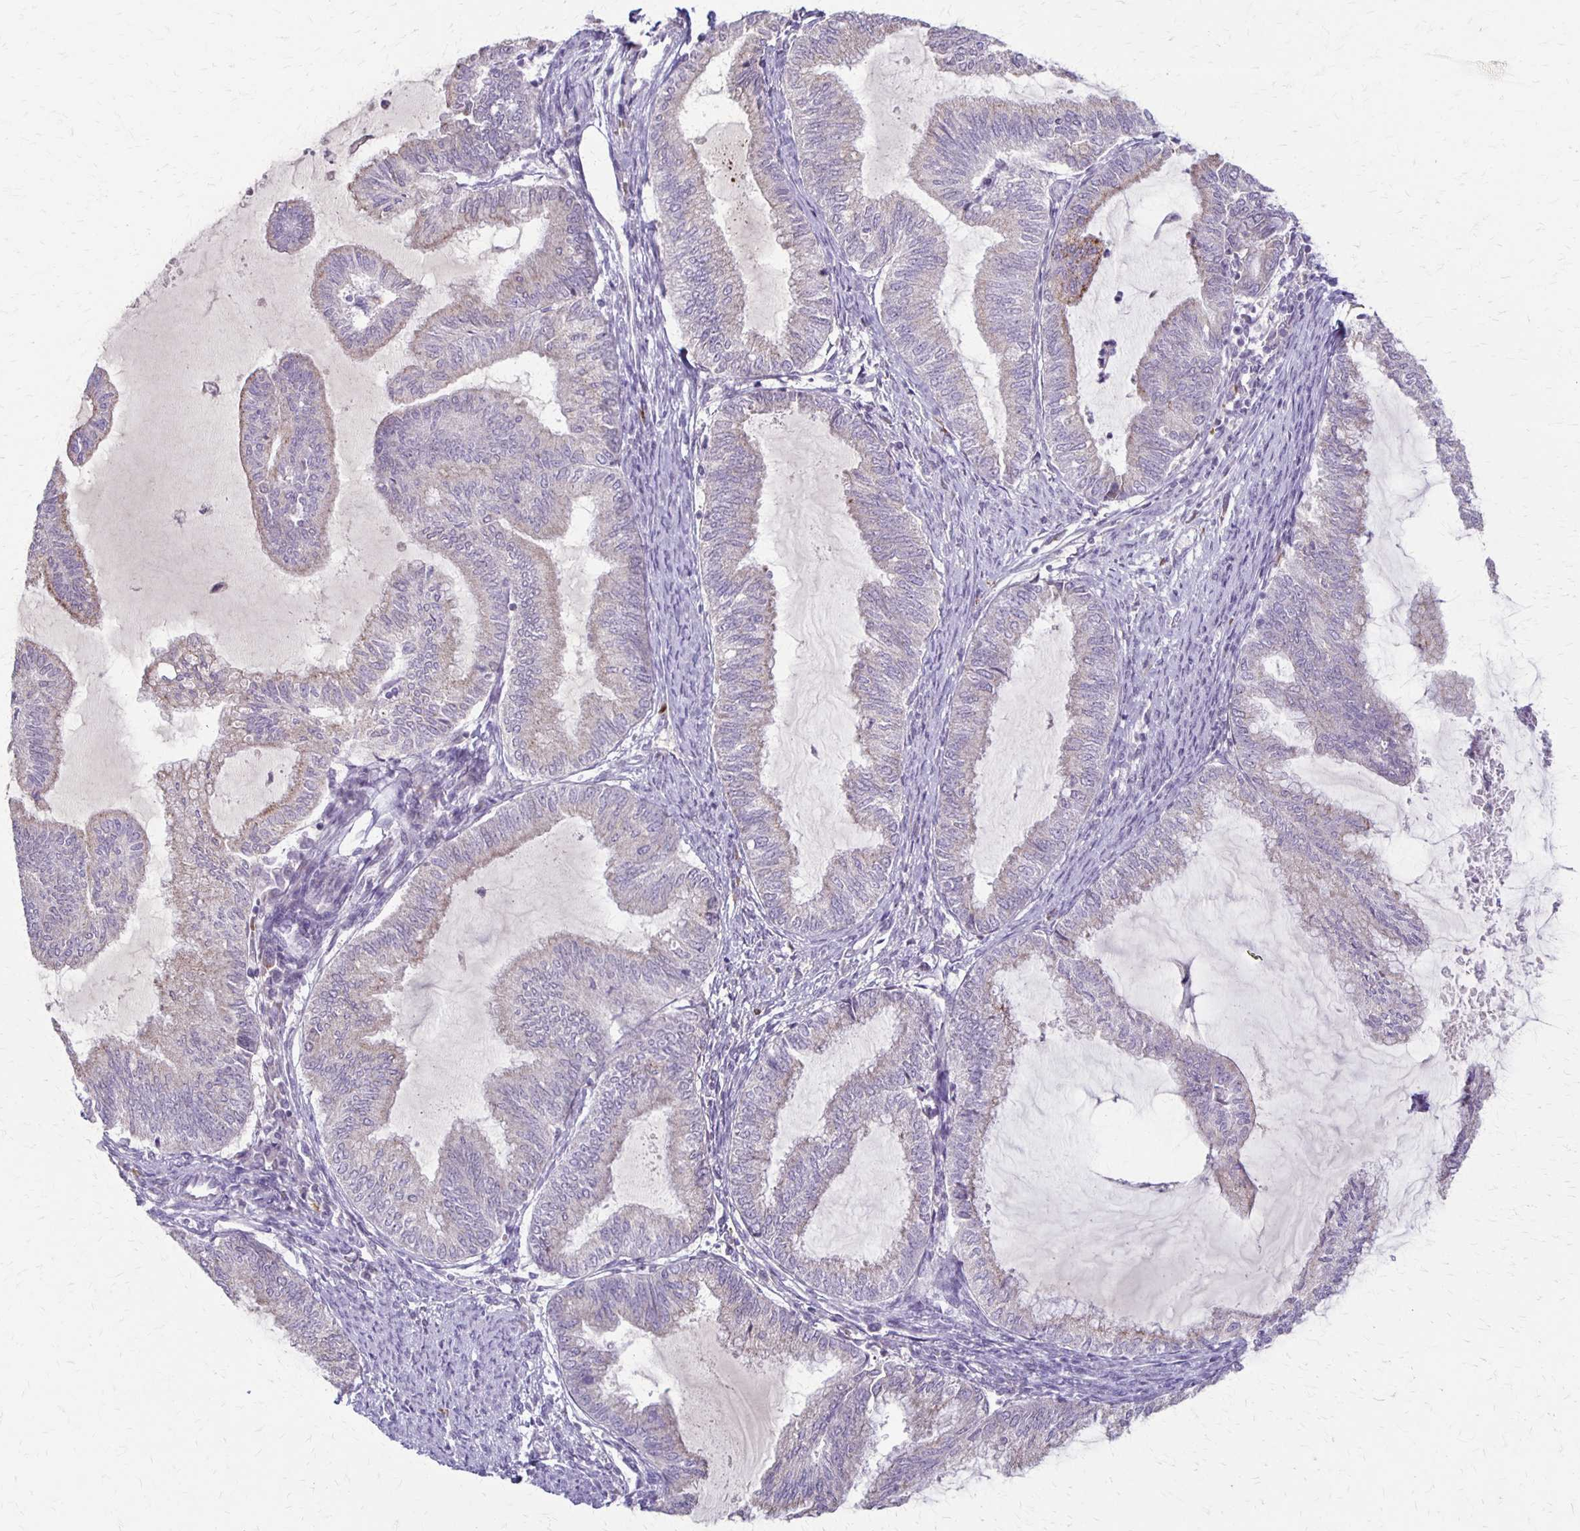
{"staining": {"intensity": "moderate", "quantity": "<25%", "location": "cytoplasmic/membranous"}, "tissue": "endometrial cancer", "cell_type": "Tumor cells", "image_type": "cancer", "snomed": [{"axis": "morphology", "description": "Adenocarcinoma, NOS"}, {"axis": "topography", "description": "Endometrium"}], "caption": "Protein expression analysis of adenocarcinoma (endometrial) shows moderate cytoplasmic/membranous expression in approximately <25% of tumor cells. (brown staining indicates protein expression, while blue staining denotes nuclei).", "gene": "SLC35E2B", "patient": {"sex": "female", "age": 79}}